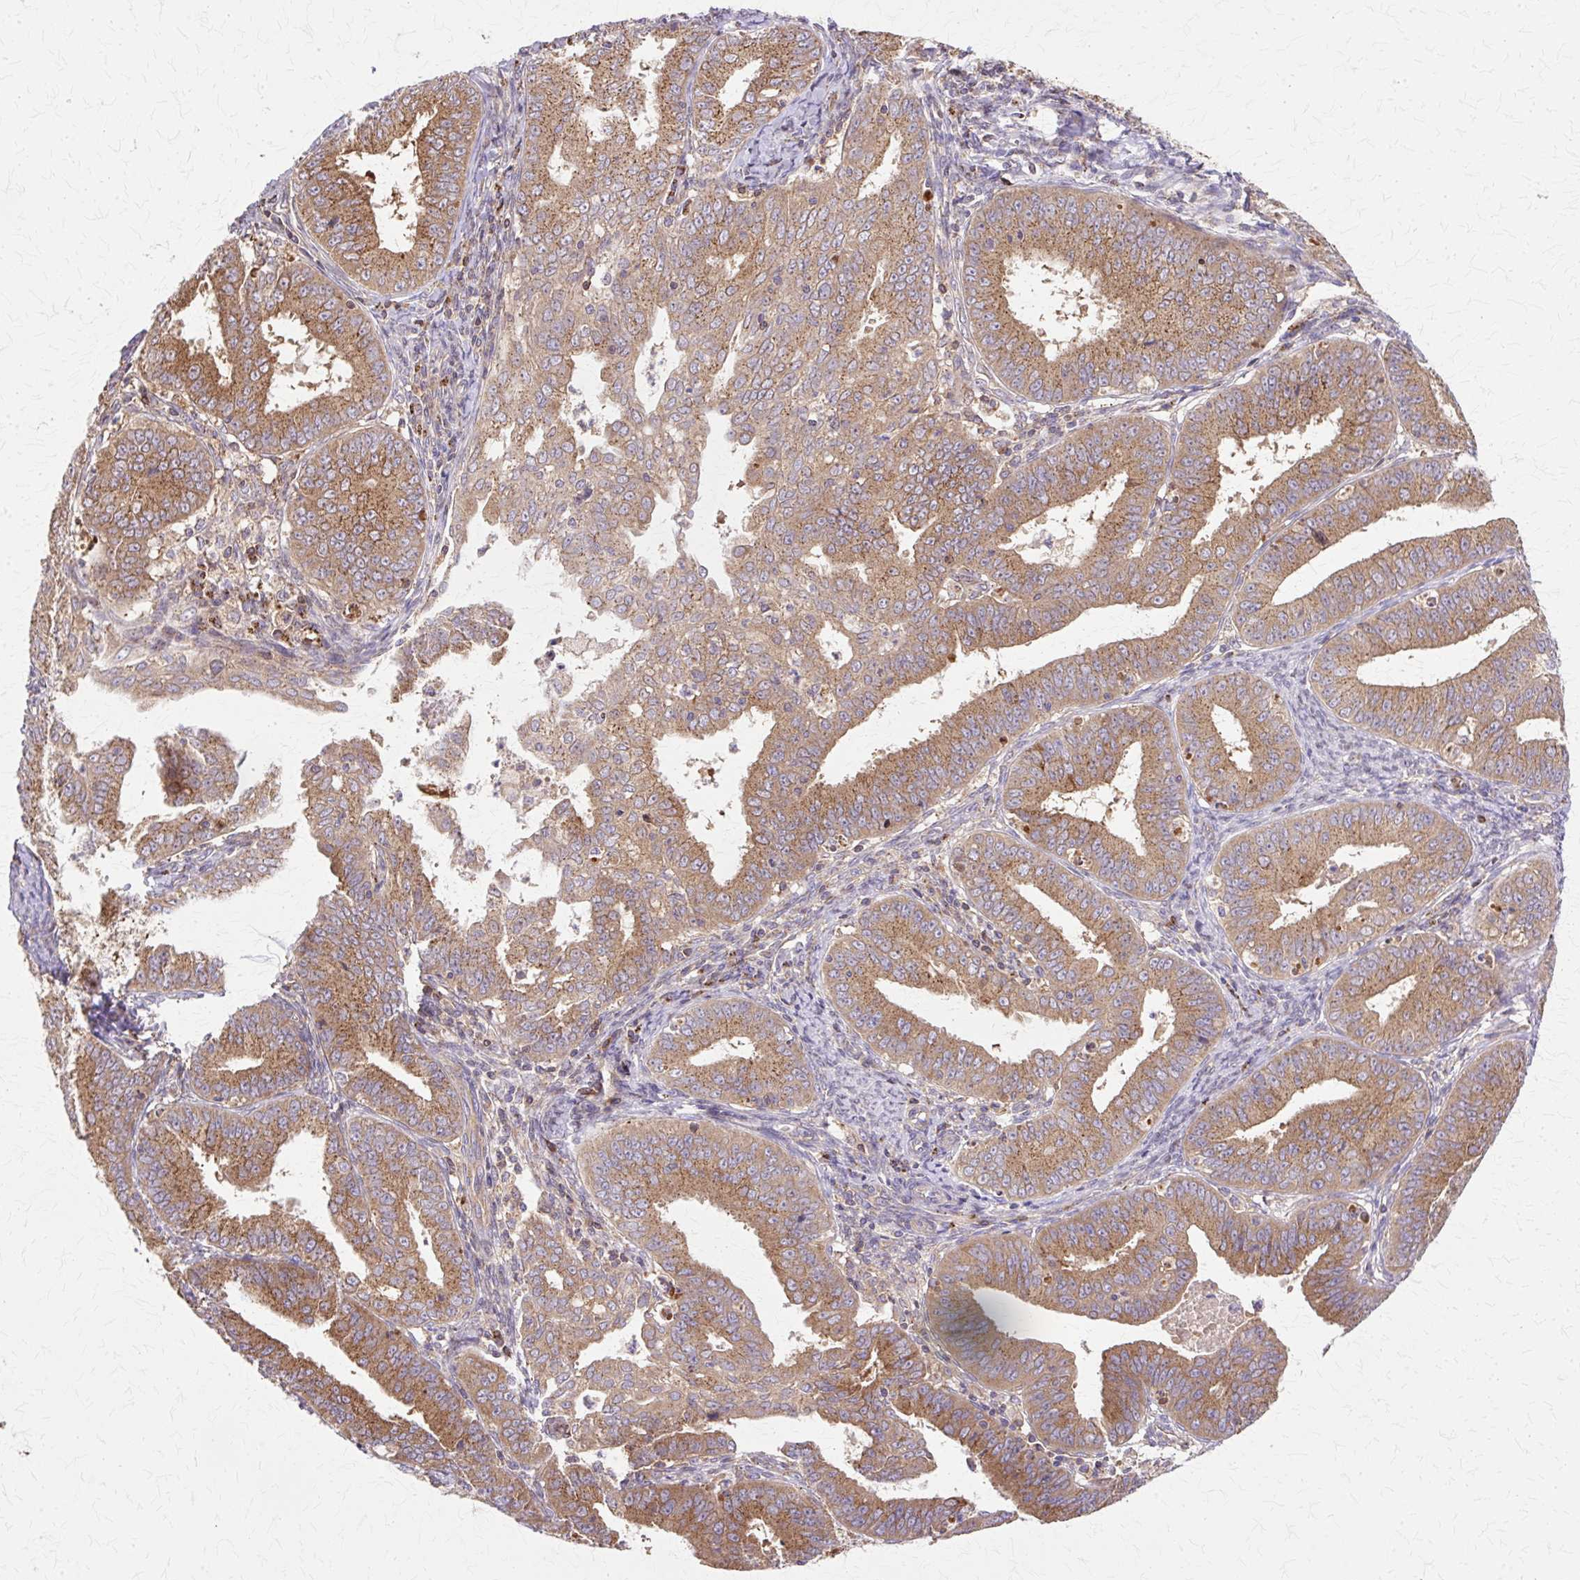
{"staining": {"intensity": "moderate", "quantity": ">75%", "location": "cytoplasmic/membranous"}, "tissue": "endometrial cancer", "cell_type": "Tumor cells", "image_type": "cancer", "snomed": [{"axis": "morphology", "description": "Adenocarcinoma, NOS"}, {"axis": "topography", "description": "Endometrium"}], "caption": "An immunohistochemistry (IHC) image of tumor tissue is shown. Protein staining in brown labels moderate cytoplasmic/membranous positivity in endometrial cancer within tumor cells.", "gene": "COPB1", "patient": {"sex": "female", "age": 73}}